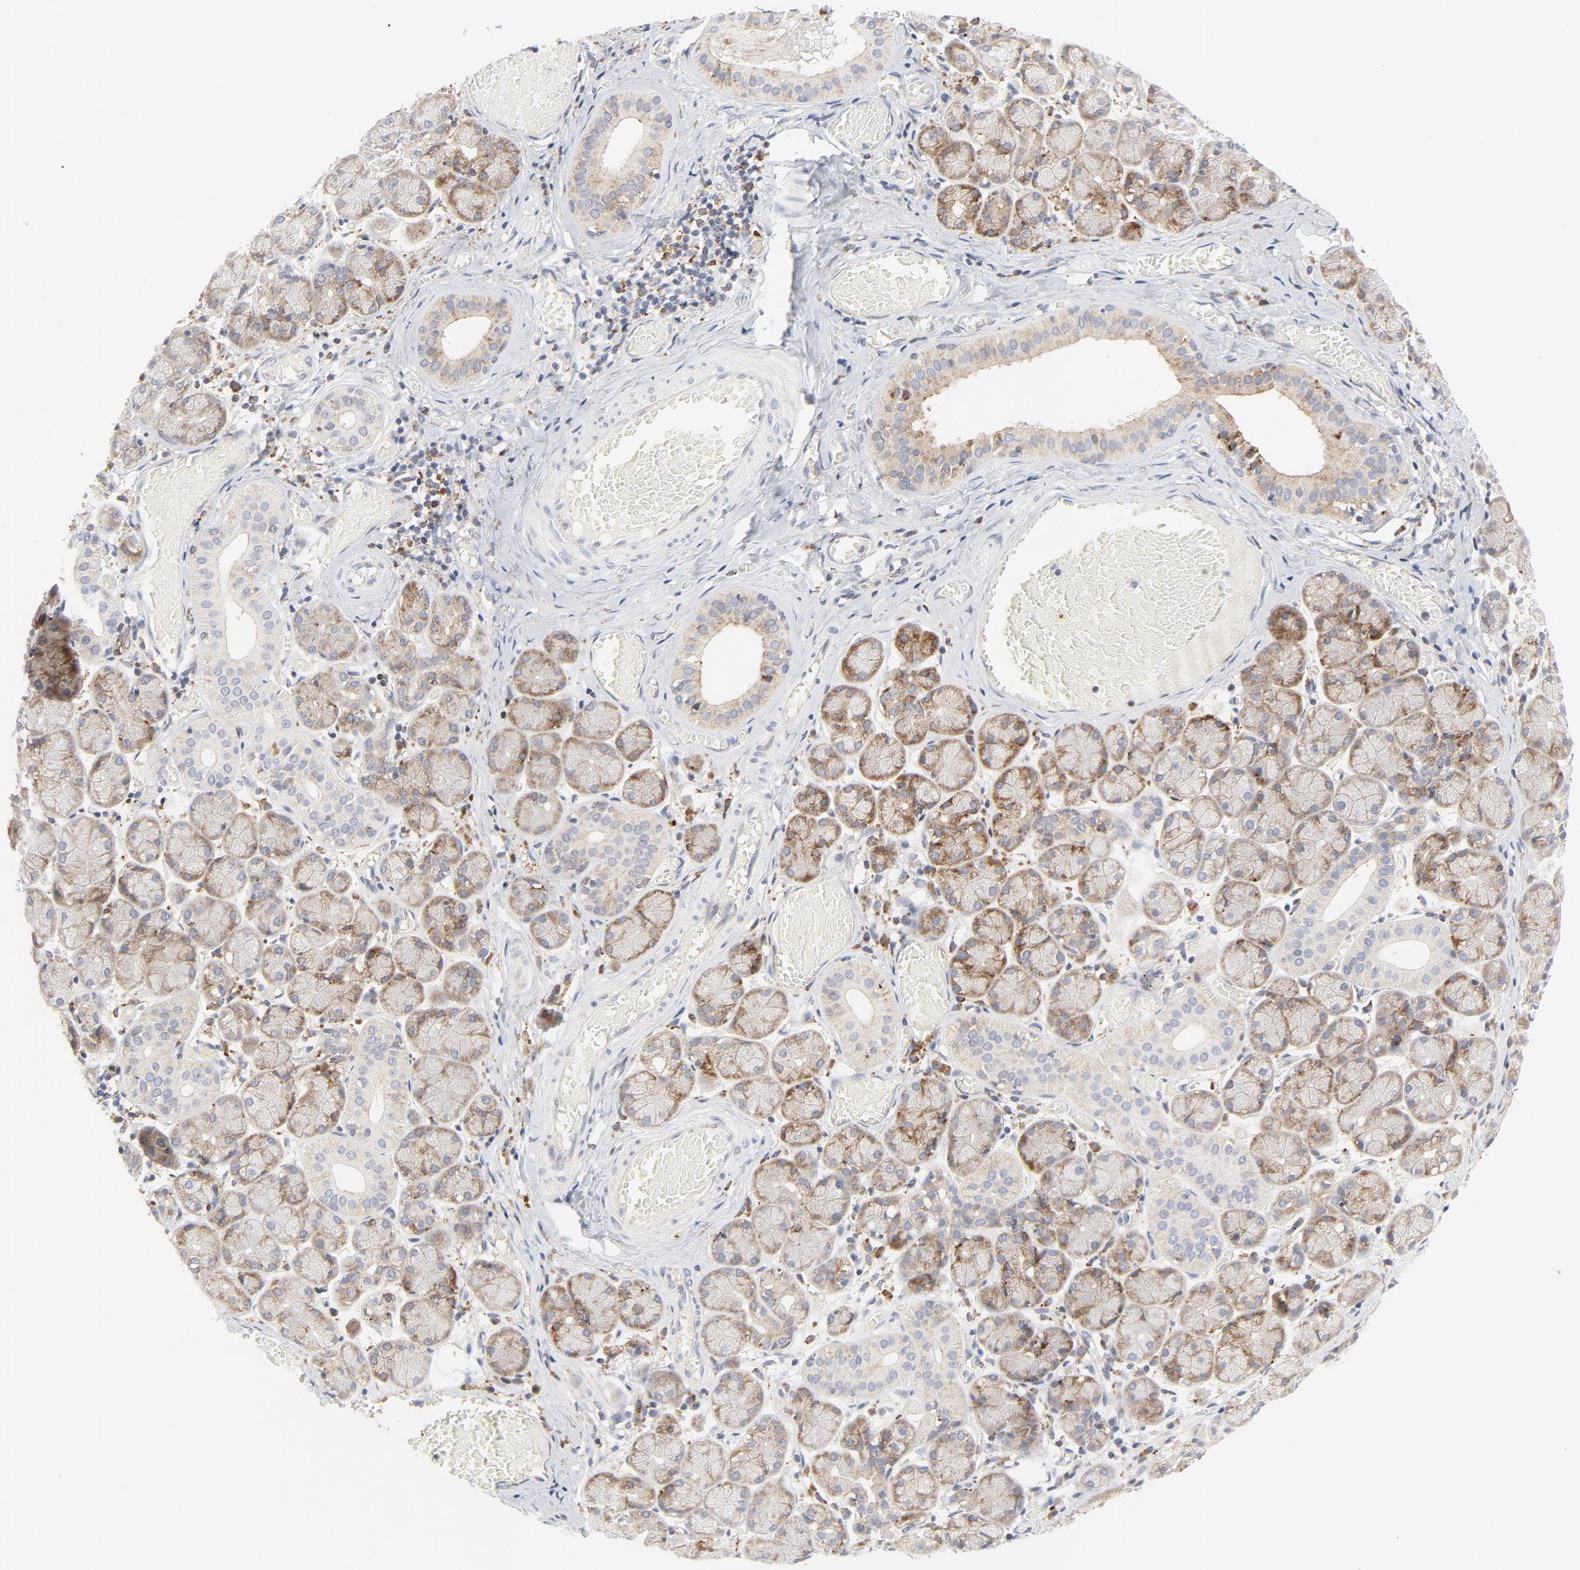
{"staining": {"intensity": "moderate", "quantity": ">75%", "location": "cytoplasmic/membranous"}, "tissue": "salivary gland", "cell_type": "Glandular cells", "image_type": "normal", "snomed": [{"axis": "morphology", "description": "Normal tissue, NOS"}, {"axis": "topography", "description": "Salivary gland"}], "caption": "A high-resolution image shows immunohistochemistry staining of benign salivary gland, which shows moderate cytoplasmic/membranous staining in approximately >75% of glandular cells.", "gene": "LRP6", "patient": {"sex": "female", "age": 24}}